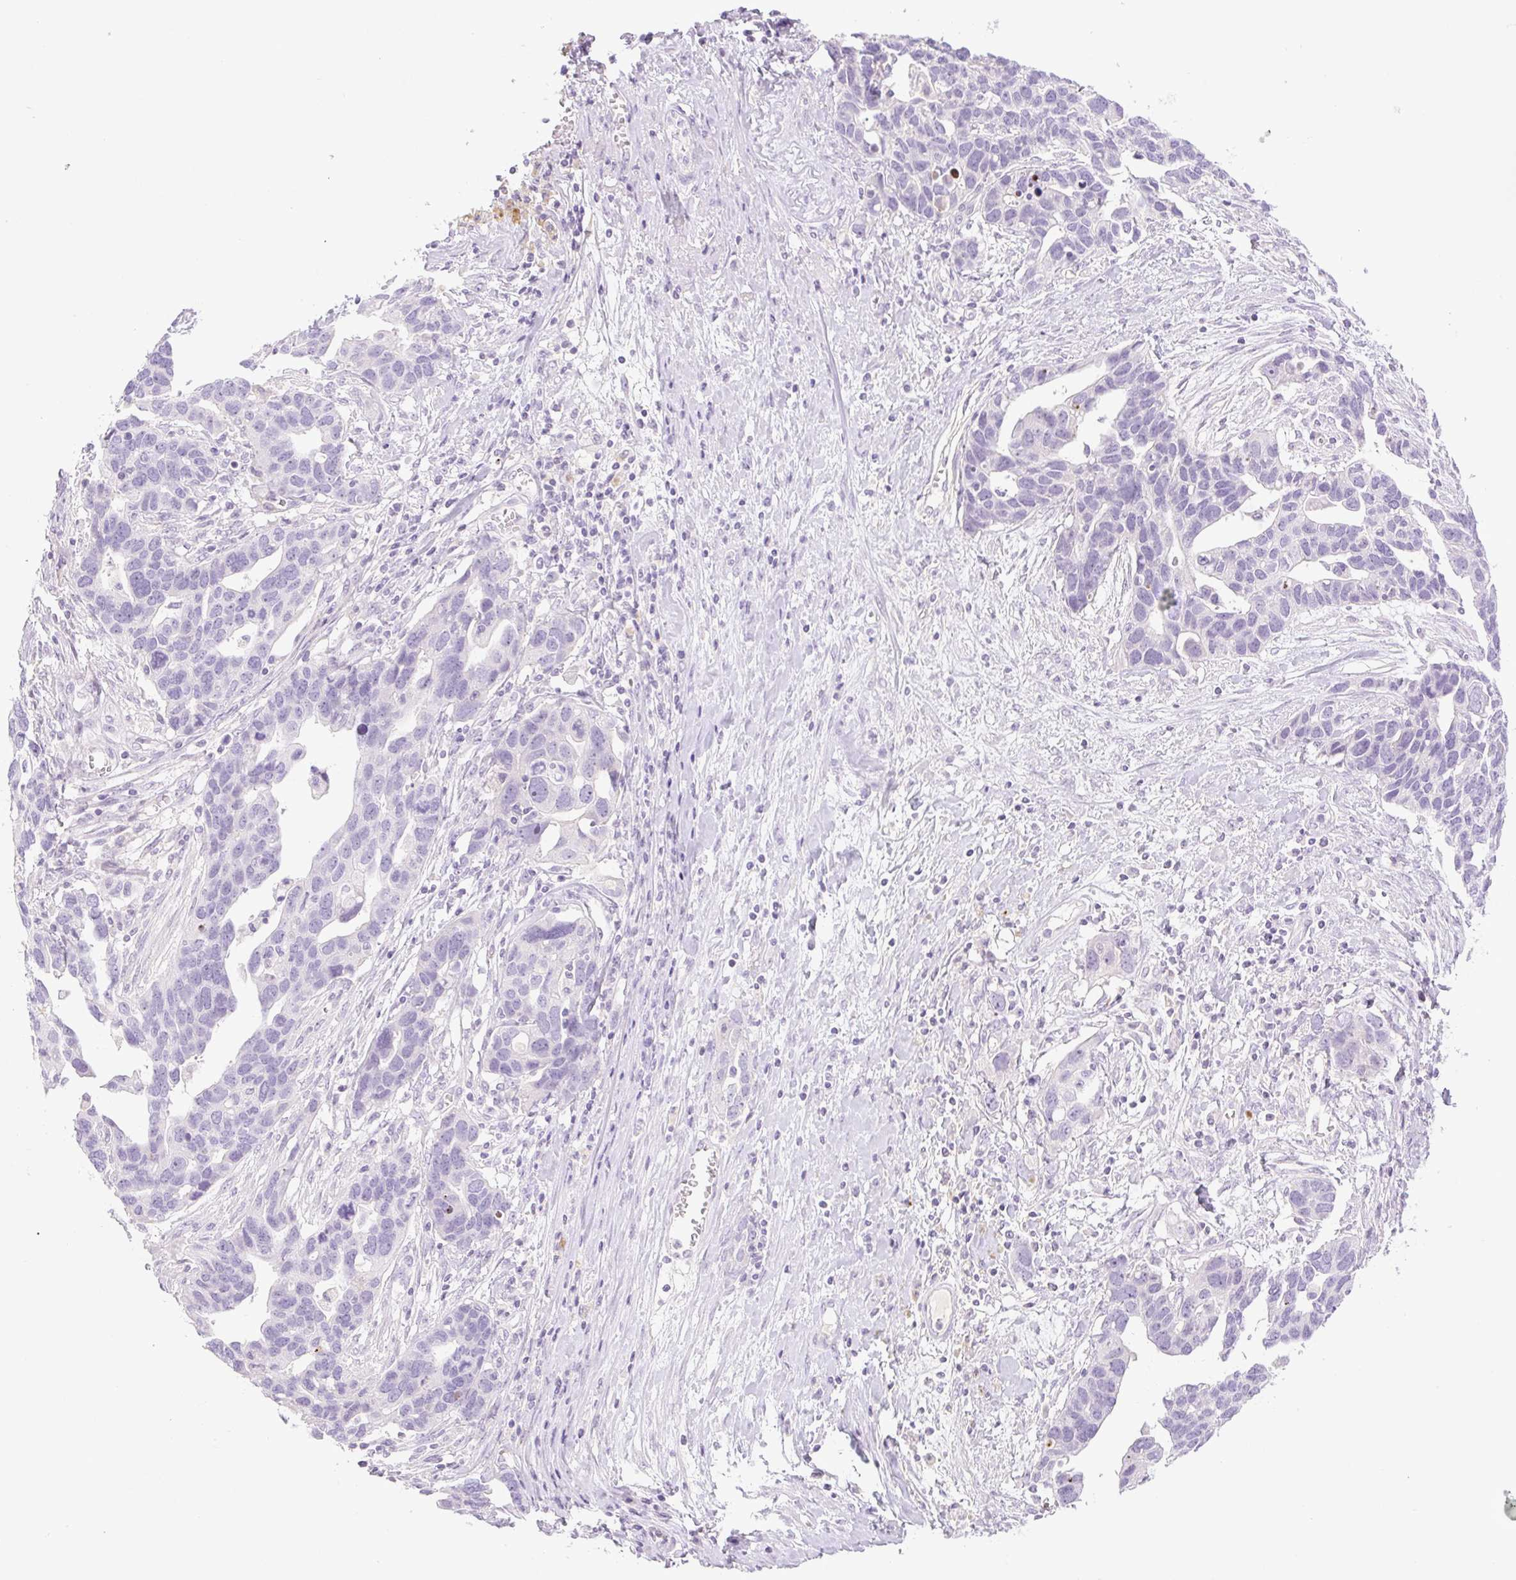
{"staining": {"intensity": "negative", "quantity": "none", "location": "none"}, "tissue": "ovarian cancer", "cell_type": "Tumor cells", "image_type": "cancer", "snomed": [{"axis": "morphology", "description": "Cystadenocarcinoma, serous, NOS"}, {"axis": "topography", "description": "Ovary"}], "caption": "Immunohistochemical staining of ovarian cancer shows no significant expression in tumor cells. Nuclei are stained in blue.", "gene": "MIA2", "patient": {"sex": "female", "age": 54}}